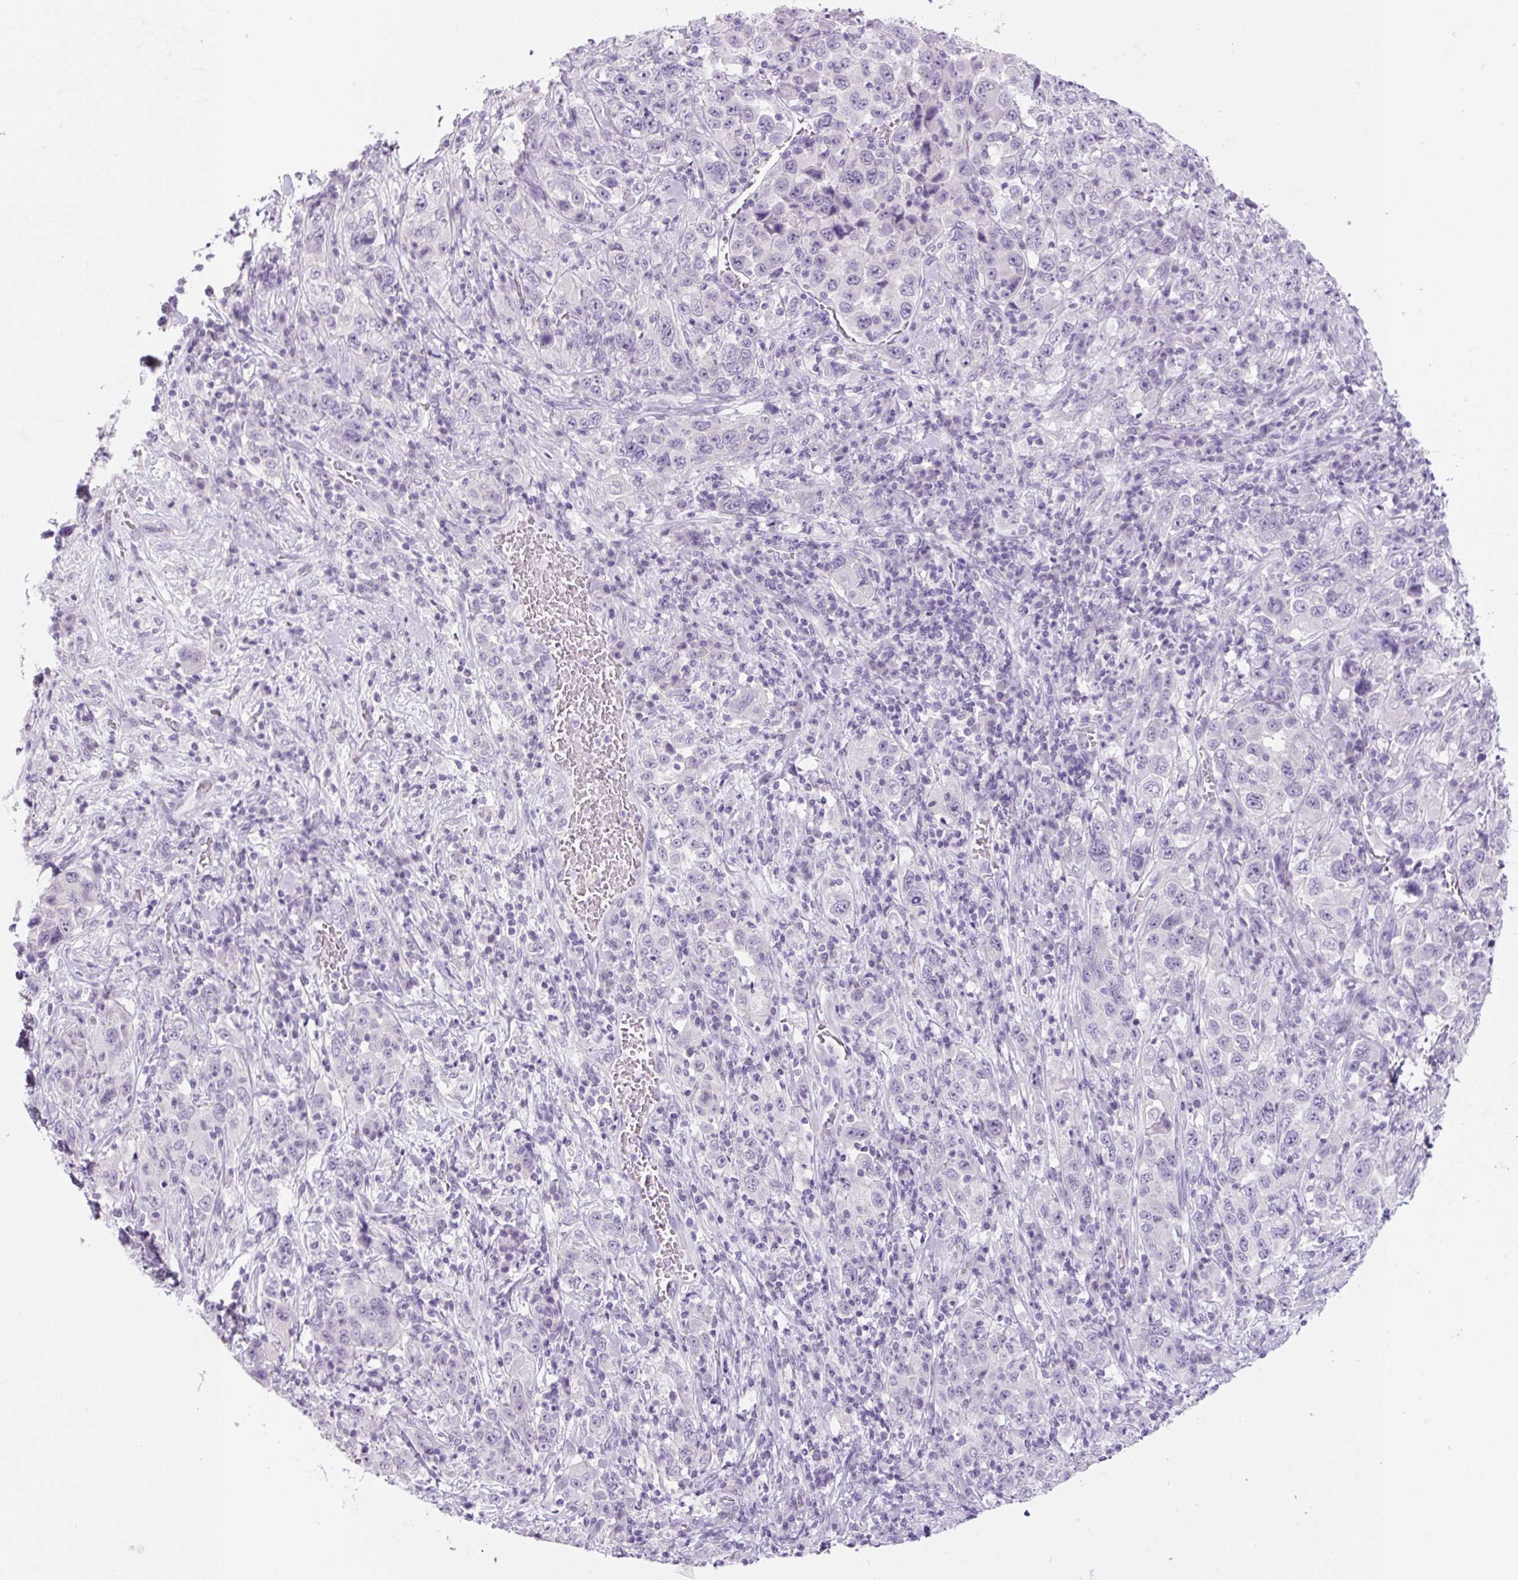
{"staining": {"intensity": "negative", "quantity": "none", "location": "none"}, "tissue": "stomach cancer", "cell_type": "Tumor cells", "image_type": "cancer", "snomed": [{"axis": "morphology", "description": "Normal tissue, NOS"}, {"axis": "morphology", "description": "Adenocarcinoma, NOS"}, {"axis": "topography", "description": "Stomach, upper"}, {"axis": "topography", "description": "Stomach"}], "caption": "Tumor cells show no significant expression in adenocarcinoma (stomach). The staining is performed using DAB brown chromogen with nuclei counter-stained in using hematoxylin.", "gene": "COL9A2", "patient": {"sex": "male", "age": 59}}